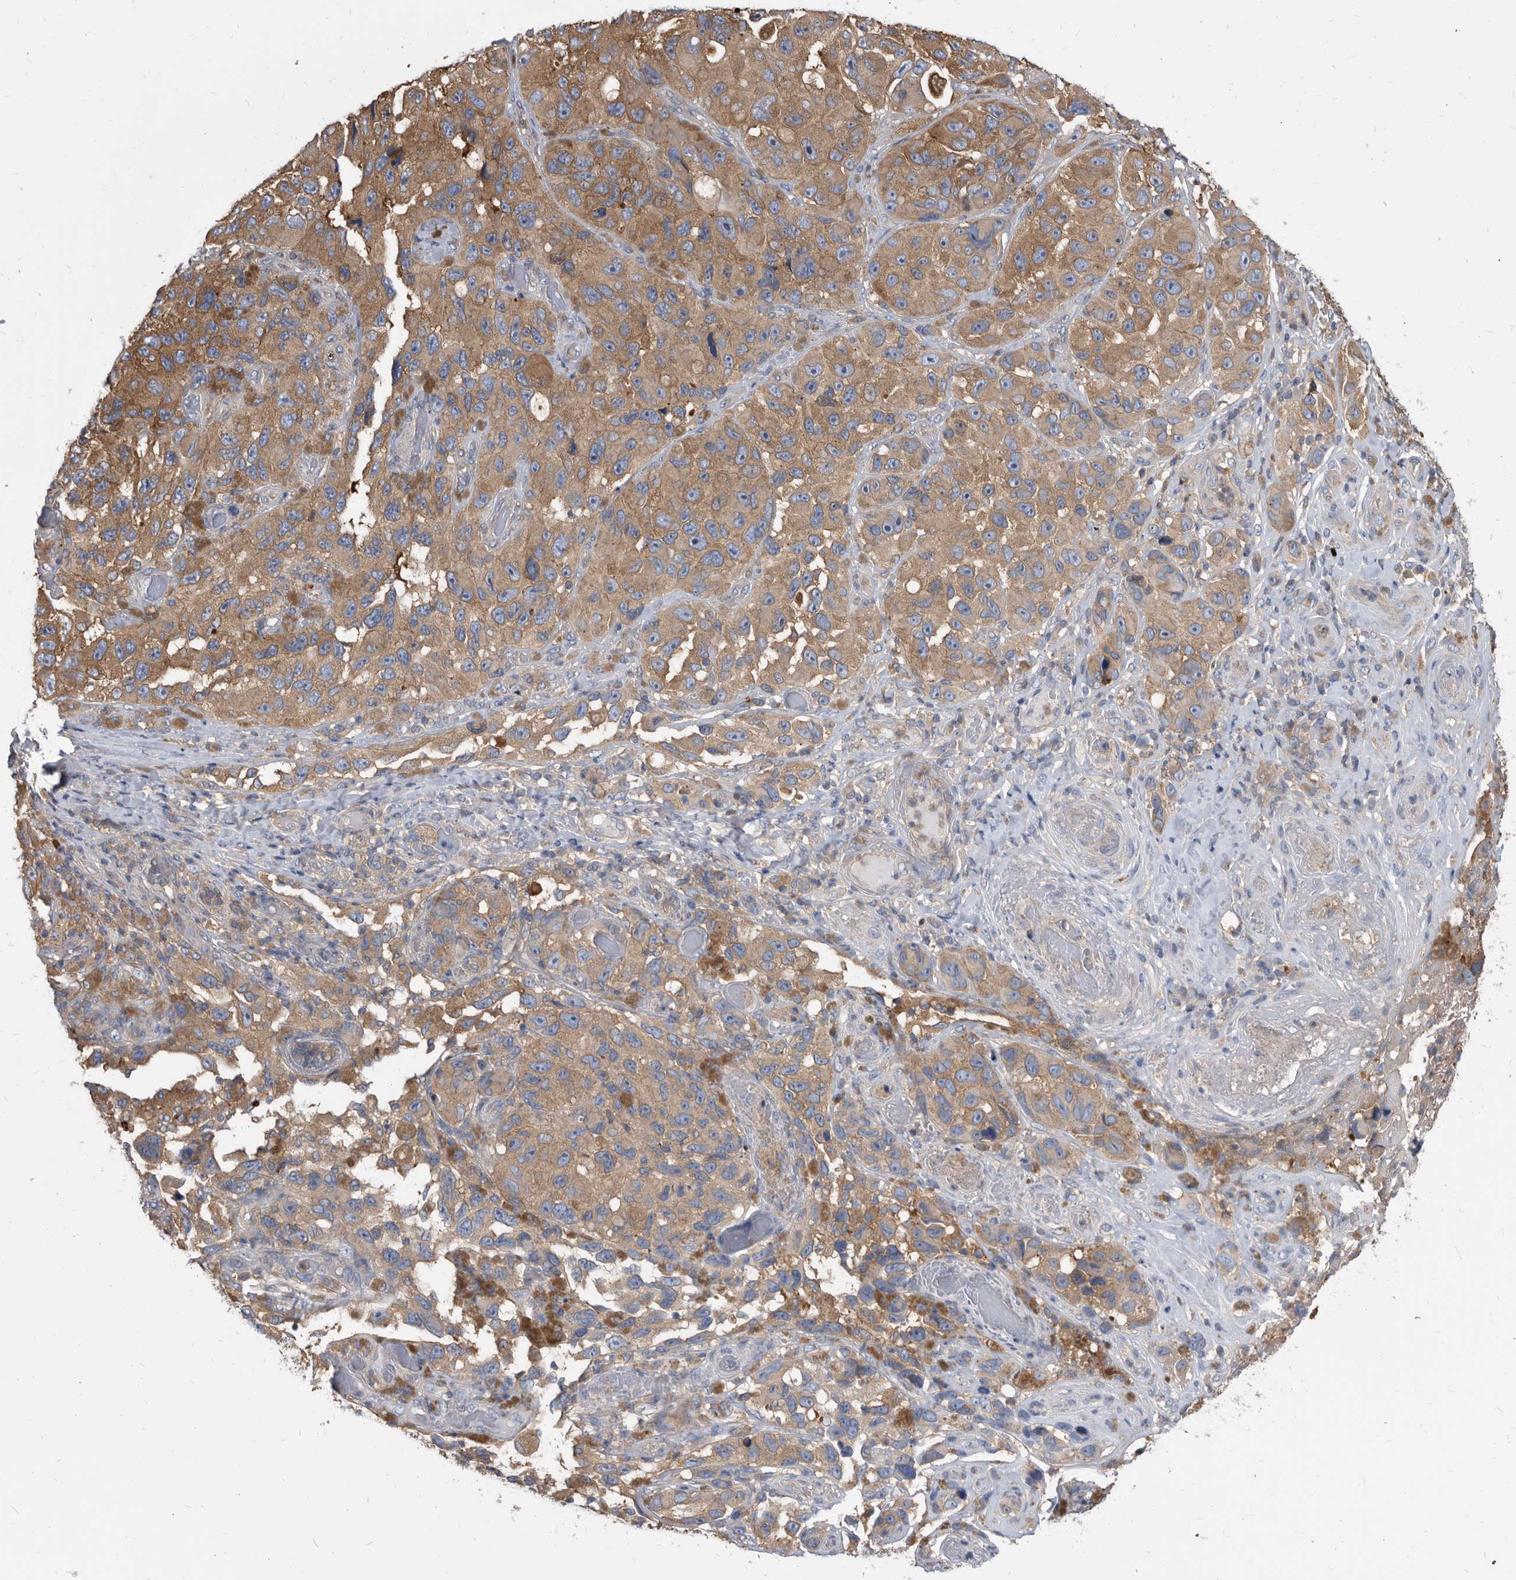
{"staining": {"intensity": "moderate", "quantity": ">75%", "location": "cytoplasmic/membranous"}, "tissue": "melanoma", "cell_type": "Tumor cells", "image_type": "cancer", "snomed": [{"axis": "morphology", "description": "Malignant melanoma, NOS"}, {"axis": "topography", "description": "Skin"}], "caption": "About >75% of tumor cells in human malignant melanoma exhibit moderate cytoplasmic/membranous protein positivity as visualized by brown immunohistochemical staining.", "gene": "APEH", "patient": {"sex": "female", "age": 73}}